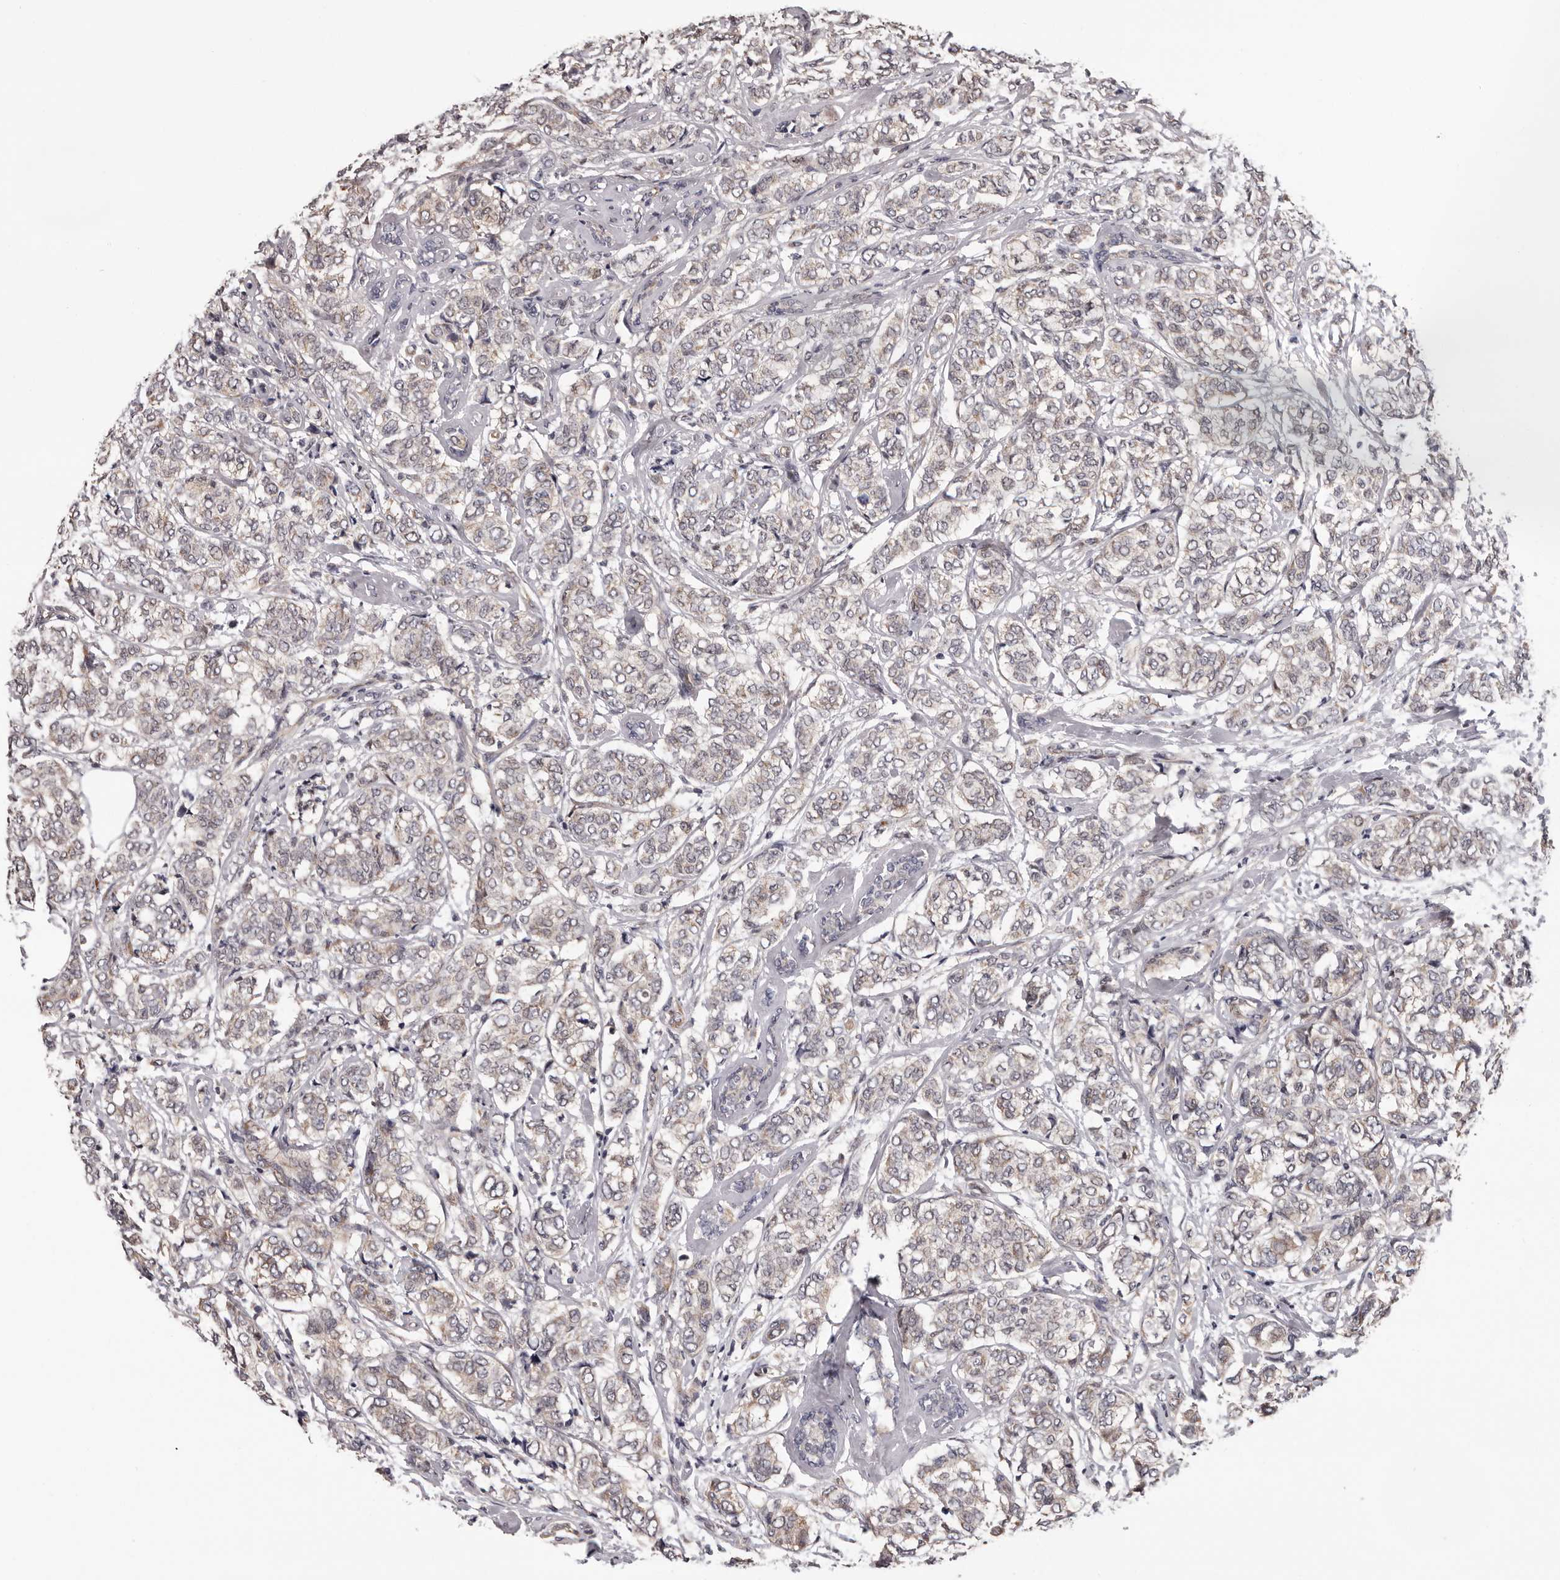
{"staining": {"intensity": "weak", "quantity": "25%-75%", "location": "cytoplasmic/membranous"}, "tissue": "breast cancer", "cell_type": "Tumor cells", "image_type": "cancer", "snomed": [{"axis": "morphology", "description": "Lobular carcinoma"}, {"axis": "topography", "description": "Breast"}], "caption": "This is an image of IHC staining of lobular carcinoma (breast), which shows weak staining in the cytoplasmic/membranous of tumor cells.", "gene": "MED8", "patient": {"sex": "female", "age": 60}}